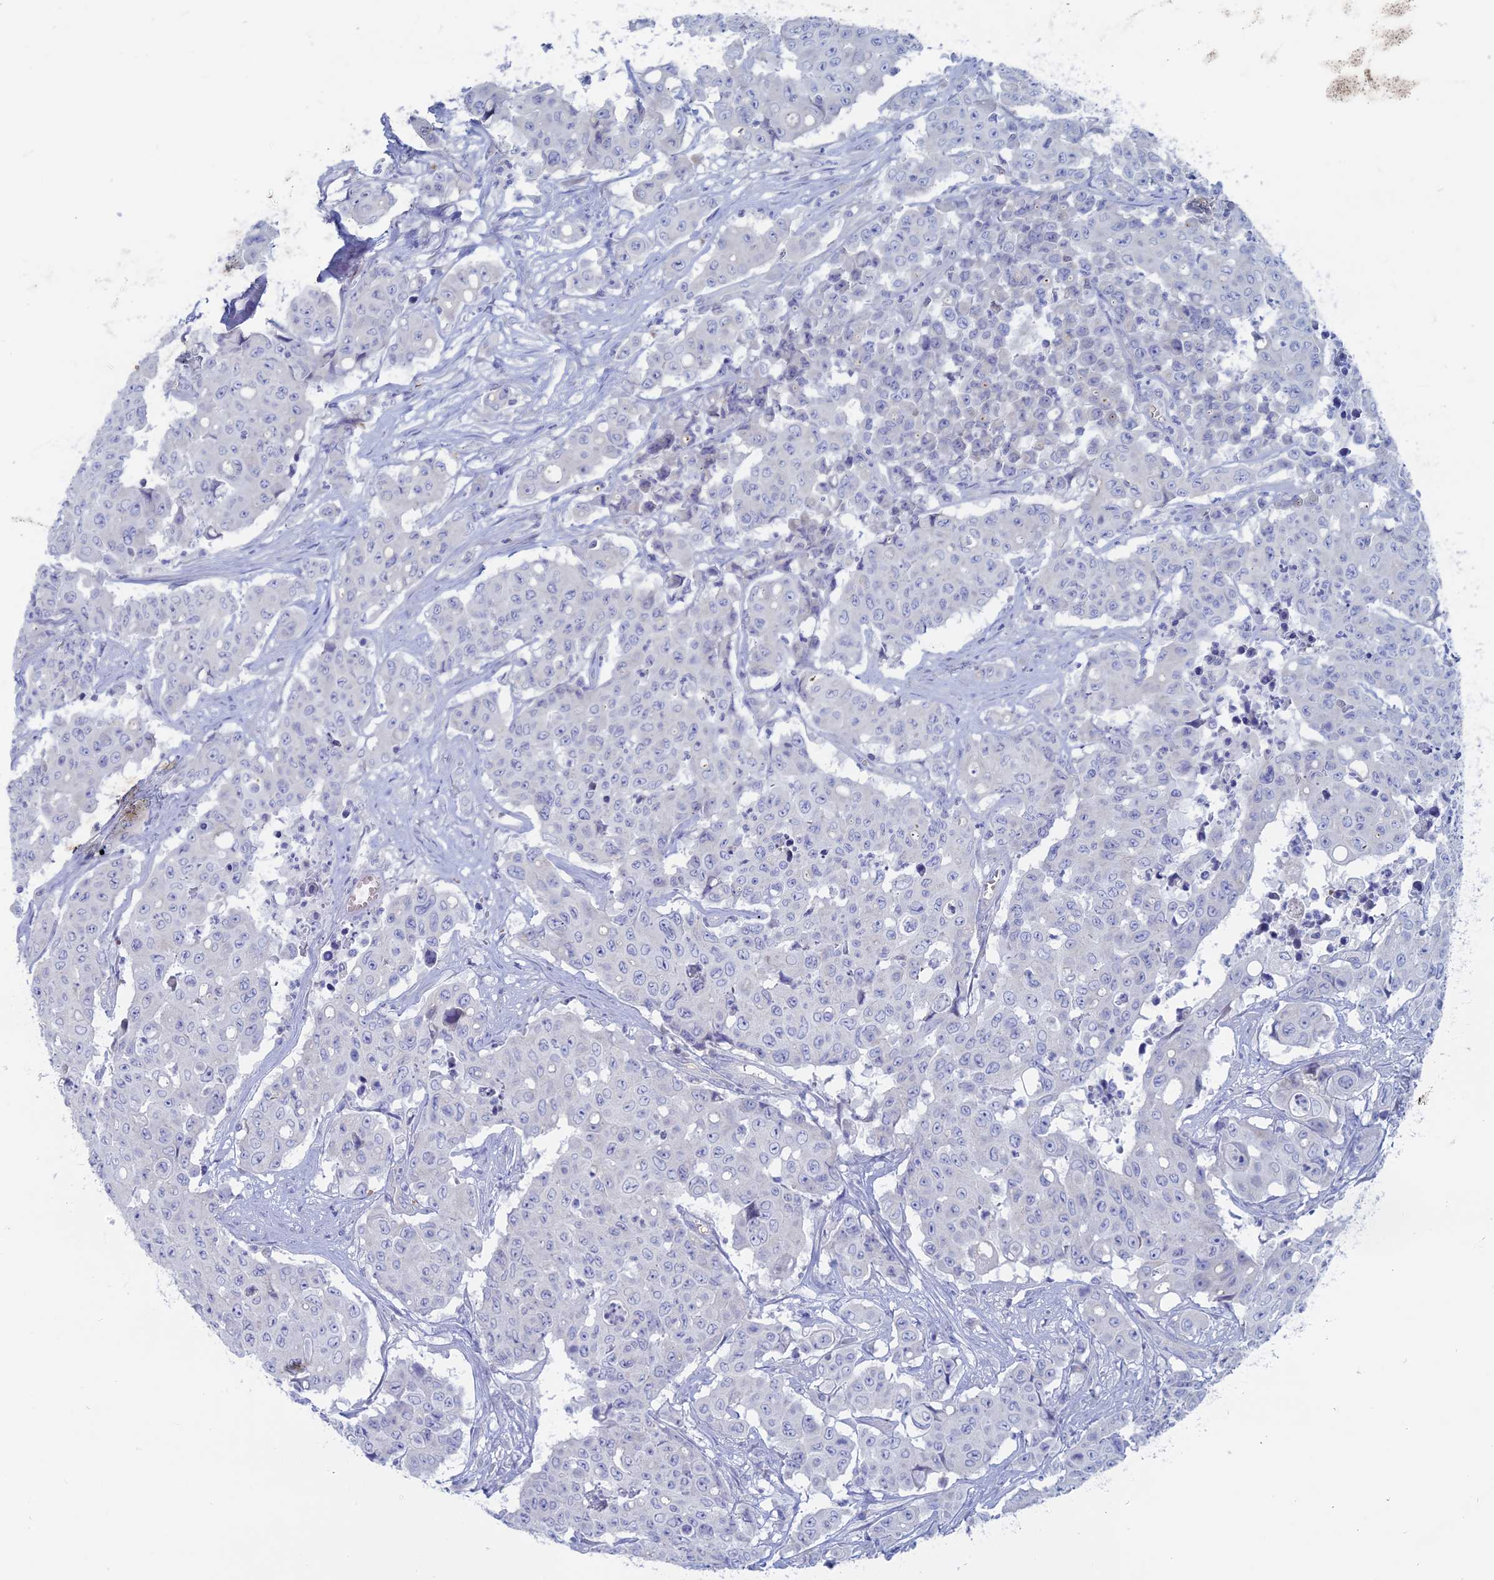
{"staining": {"intensity": "negative", "quantity": "none", "location": "none"}, "tissue": "colorectal cancer", "cell_type": "Tumor cells", "image_type": "cancer", "snomed": [{"axis": "morphology", "description": "Adenocarcinoma, NOS"}, {"axis": "topography", "description": "Colon"}], "caption": "Immunohistochemistry (IHC) histopathology image of adenocarcinoma (colorectal) stained for a protein (brown), which reveals no positivity in tumor cells. The staining was performed using DAB to visualize the protein expression in brown, while the nuclei were stained in blue with hematoxylin (Magnification: 20x).", "gene": "TBC1D30", "patient": {"sex": "male", "age": 51}}